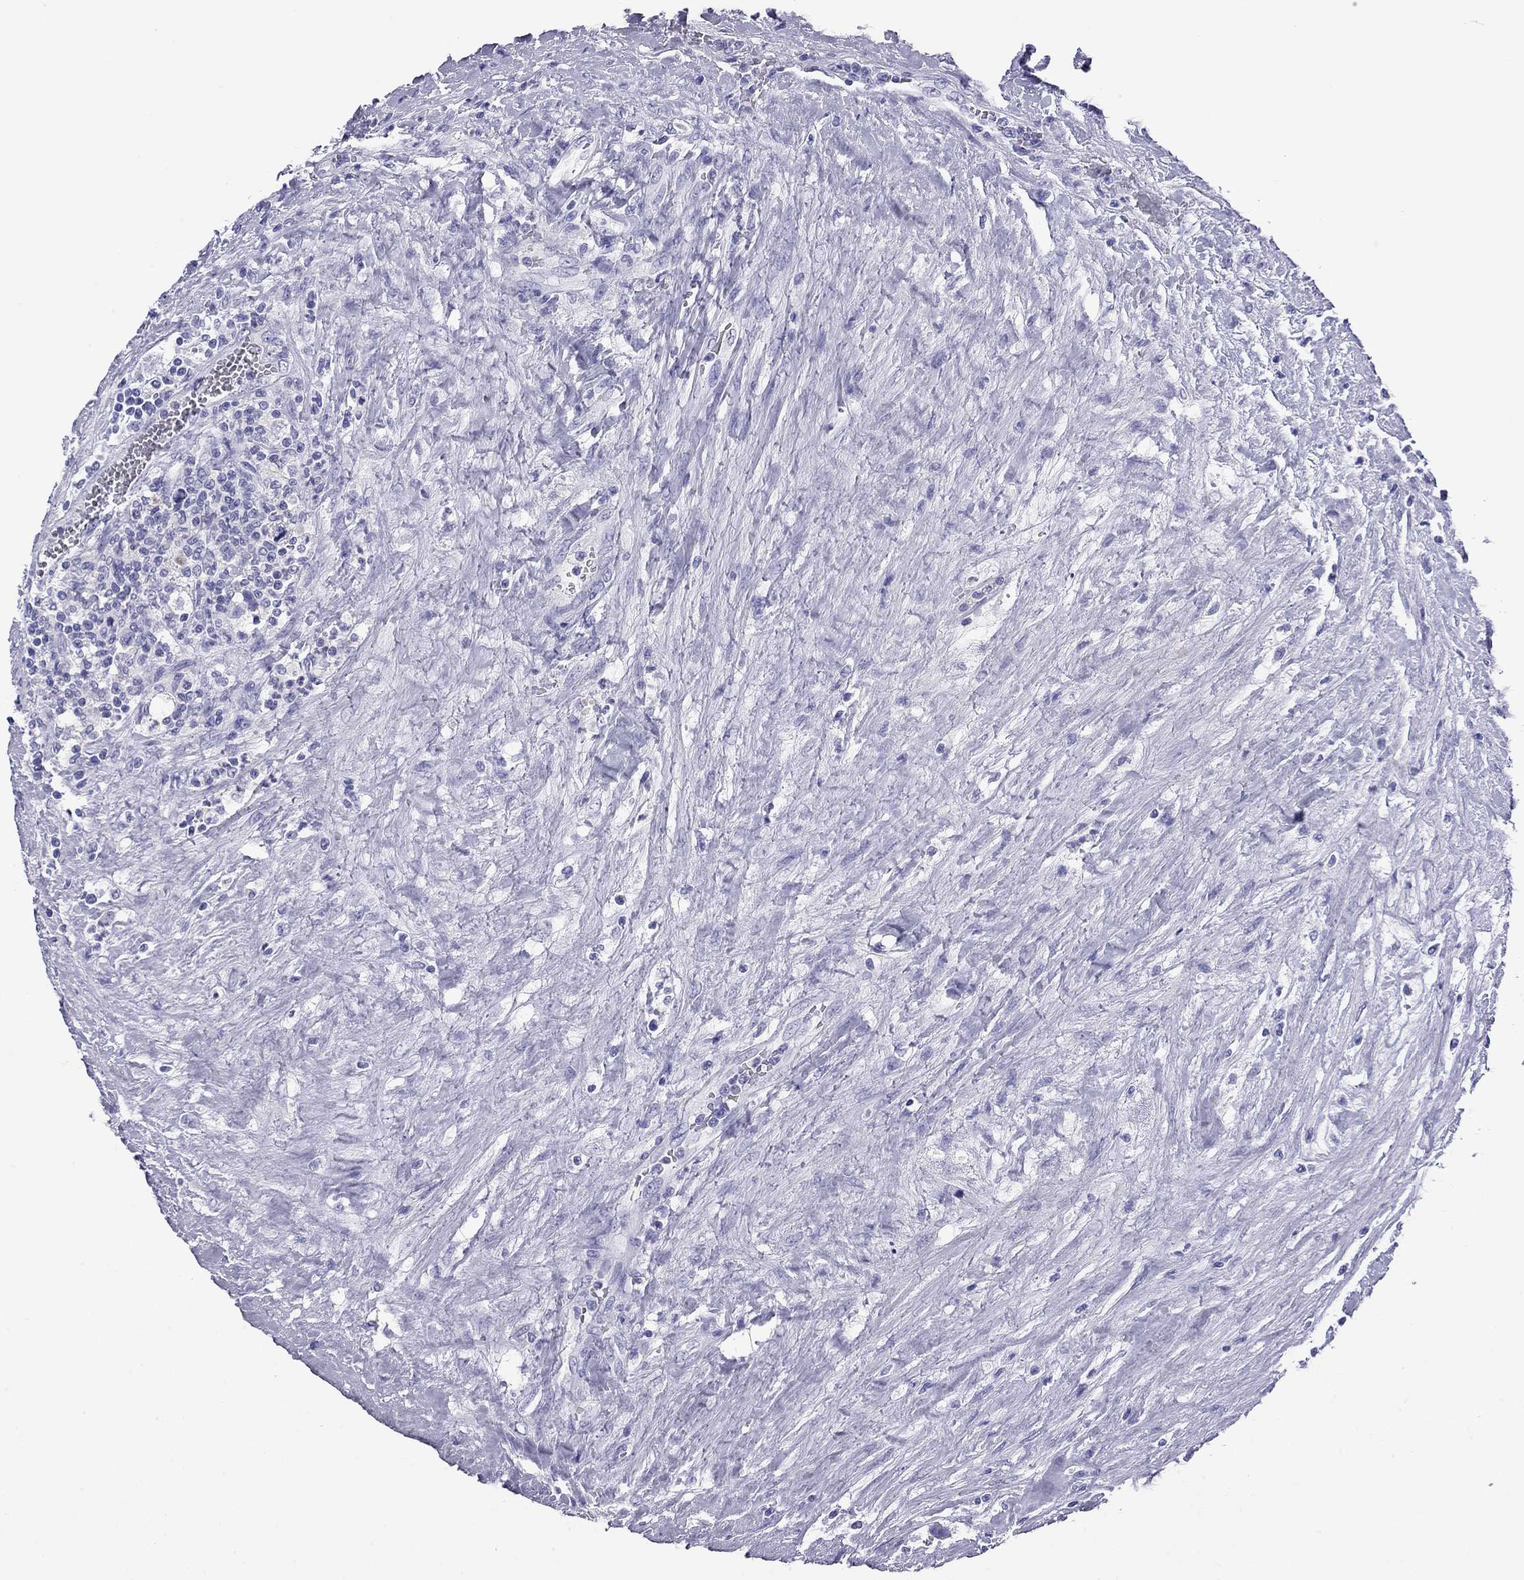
{"staining": {"intensity": "negative", "quantity": "none", "location": "none"}, "tissue": "testis cancer", "cell_type": "Tumor cells", "image_type": "cancer", "snomed": [{"axis": "morphology", "description": "Seminoma, NOS"}, {"axis": "topography", "description": "Testis"}], "caption": "This micrograph is of seminoma (testis) stained with immunohistochemistry (IHC) to label a protein in brown with the nuclei are counter-stained blue. There is no staining in tumor cells.", "gene": "ODF4", "patient": {"sex": "male", "age": 43}}